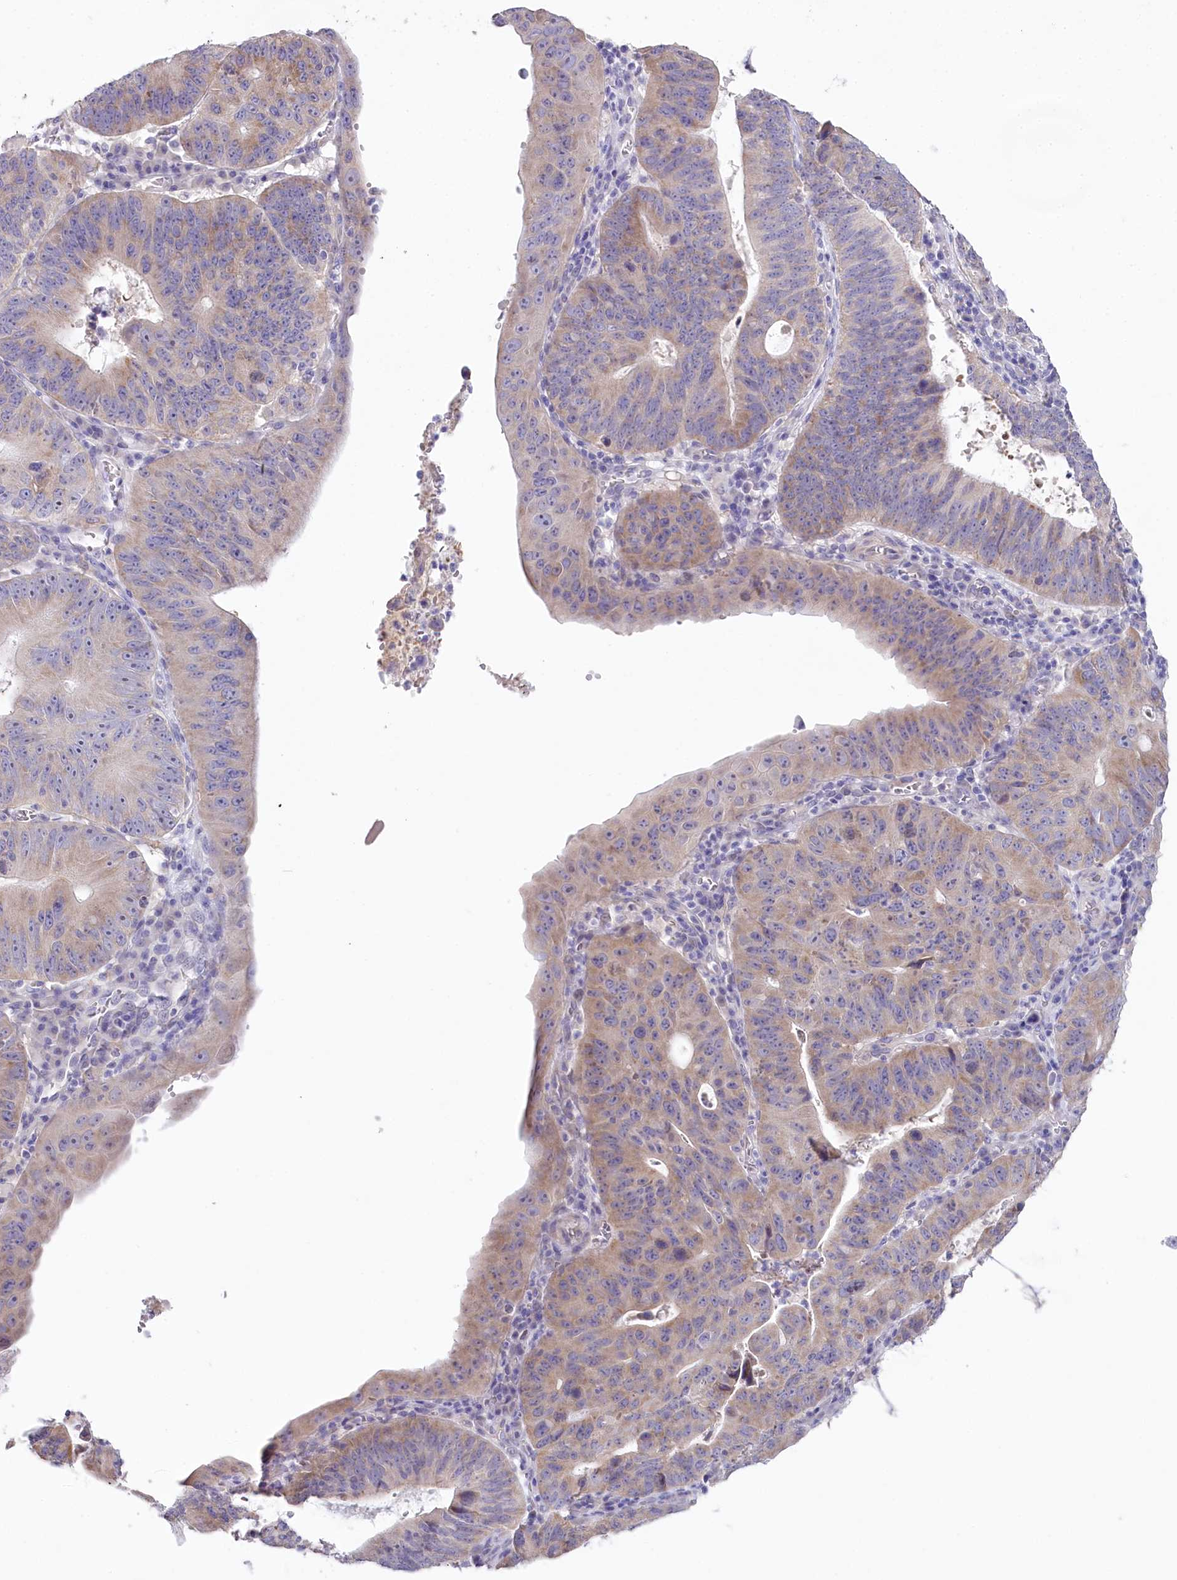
{"staining": {"intensity": "moderate", "quantity": ">75%", "location": "cytoplasmic/membranous"}, "tissue": "stomach cancer", "cell_type": "Tumor cells", "image_type": "cancer", "snomed": [{"axis": "morphology", "description": "Adenocarcinoma, NOS"}, {"axis": "topography", "description": "Stomach"}], "caption": "Immunohistochemistry (IHC) image of neoplastic tissue: human stomach adenocarcinoma stained using IHC displays medium levels of moderate protein expression localized specifically in the cytoplasmic/membranous of tumor cells, appearing as a cytoplasmic/membranous brown color.", "gene": "MYOZ1", "patient": {"sex": "male", "age": 59}}